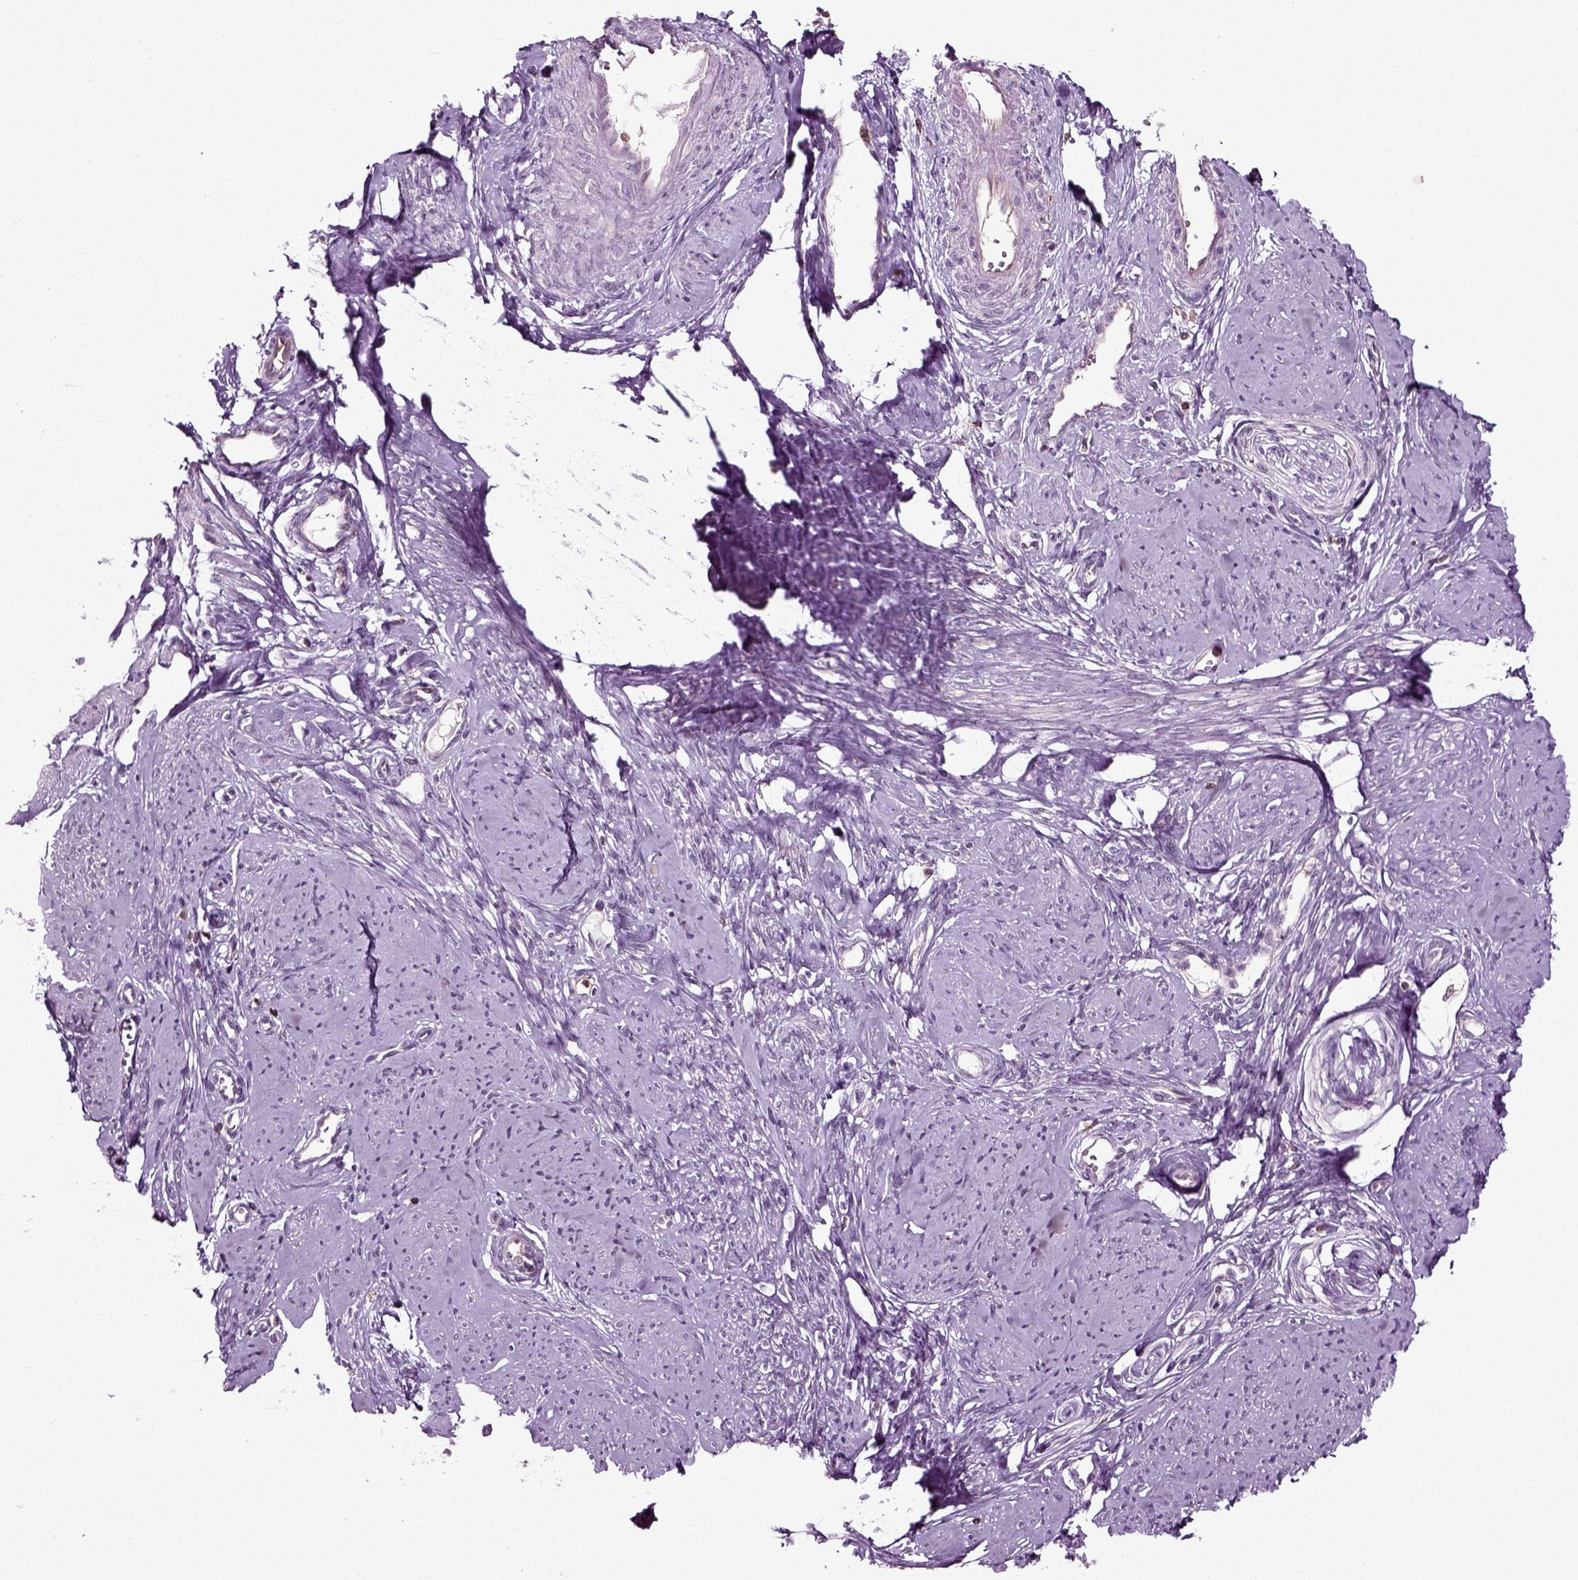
{"staining": {"intensity": "negative", "quantity": "none", "location": "none"}, "tissue": "smooth muscle", "cell_type": "Smooth muscle cells", "image_type": "normal", "snomed": [{"axis": "morphology", "description": "Normal tissue, NOS"}, {"axis": "topography", "description": "Smooth muscle"}], "caption": "High power microscopy histopathology image of an immunohistochemistry photomicrograph of unremarkable smooth muscle, revealing no significant expression in smooth muscle cells.", "gene": "RHOF", "patient": {"sex": "female", "age": 48}}